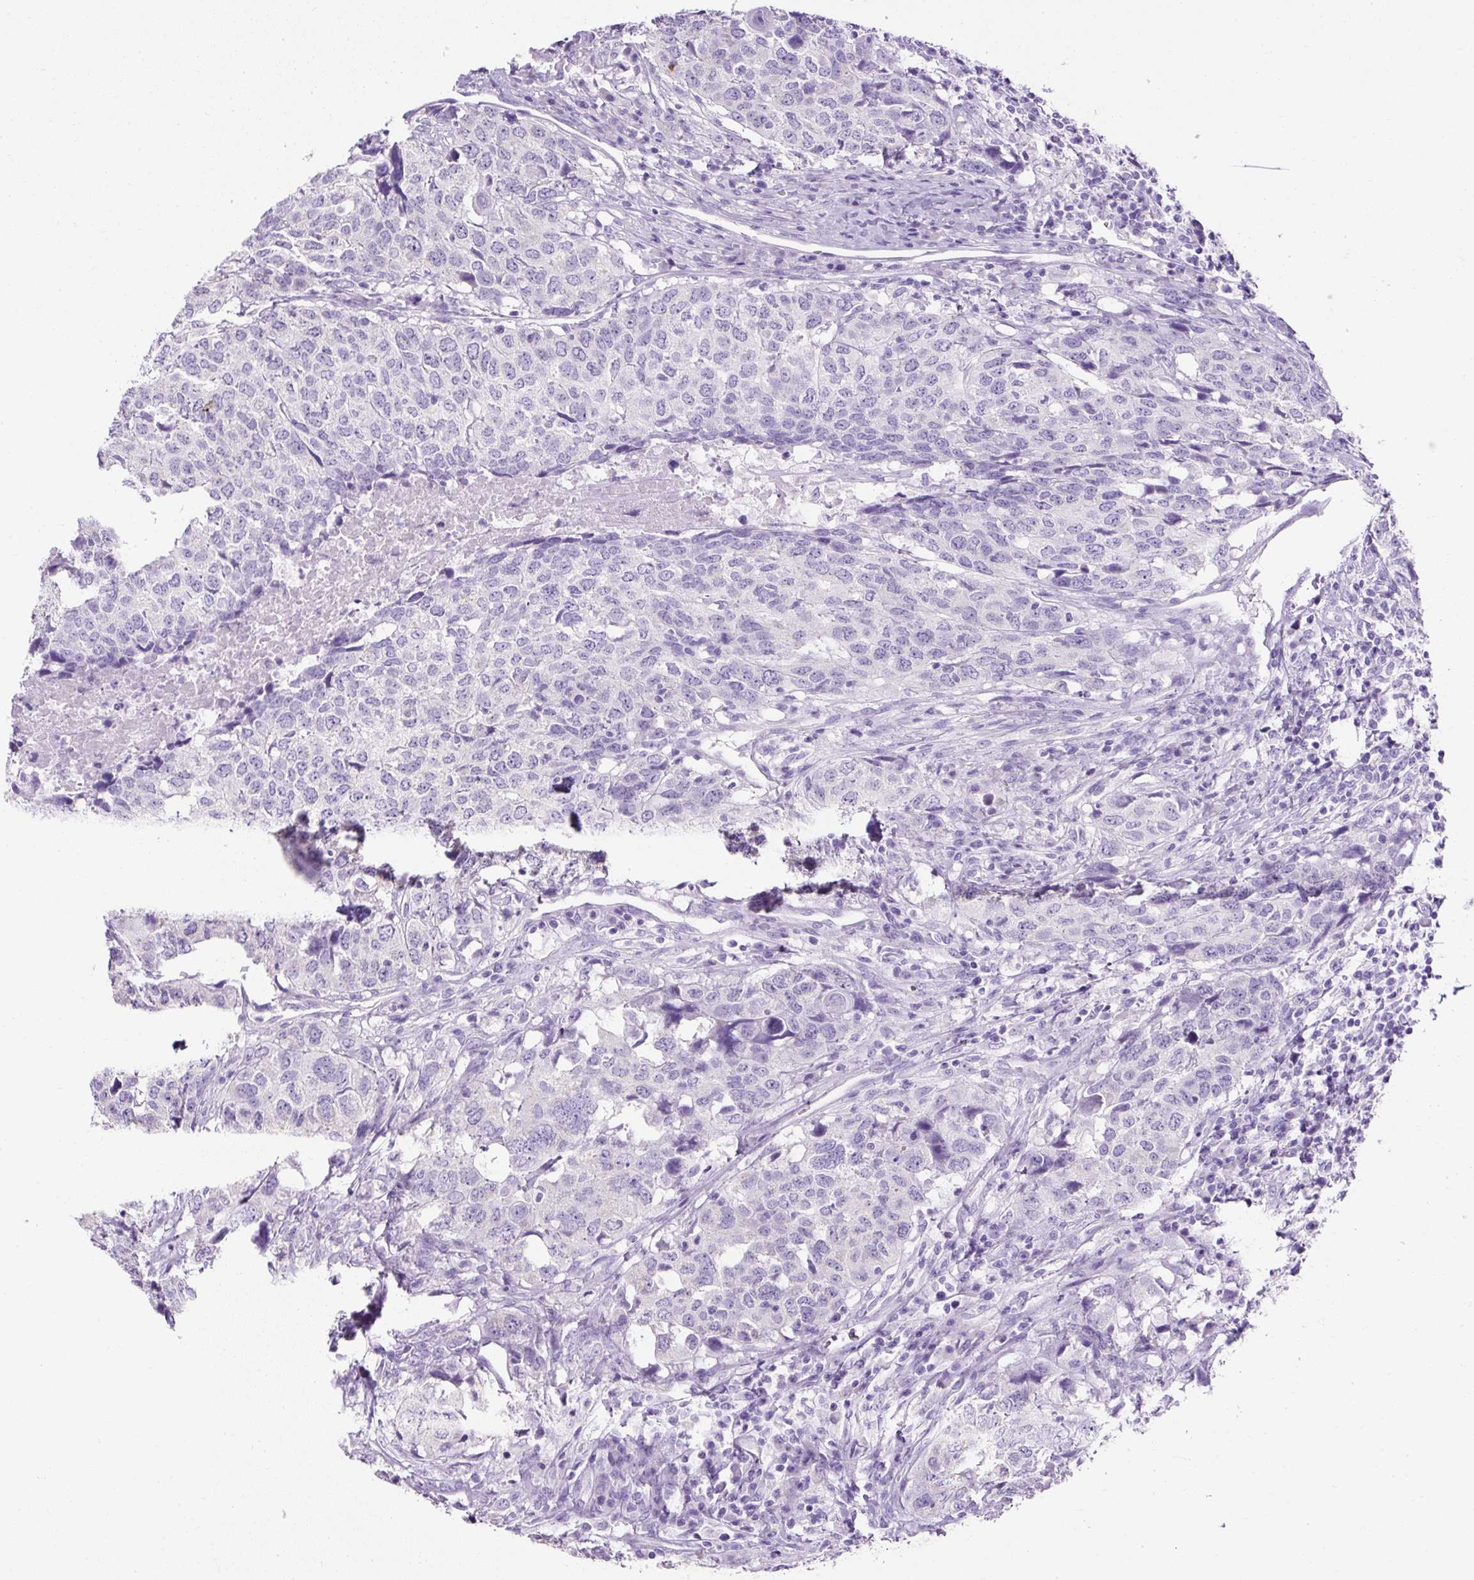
{"staining": {"intensity": "negative", "quantity": "none", "location": "none"}, "tissue": "head and neck cancer", "cell_type": "Tumor cells", "image_type": "cancer", "snomed": [{"axis": "morphology", "description": "Normal tissue, NOS"}, {"axis": "morphology", "description": "Squamous cell carcinoma, NOS"}, {"axis": "topography", "description": "Skeletal muscle"}, {"axis": "topography", "description": "Vascular tissue"}, {"axis": "topography", "description": "Peripheral nerve tissue"}, {"axis": "topography", "description": "Head-Neck"}], "caption": "DAB (3,3'-diaminobenzidine) immunohistochemical staining of human head and neck cancer exhibits no significant expression in tumor cells.", "gene": "C2CD4C", "patient": {"sex": "male", "age": 66}}